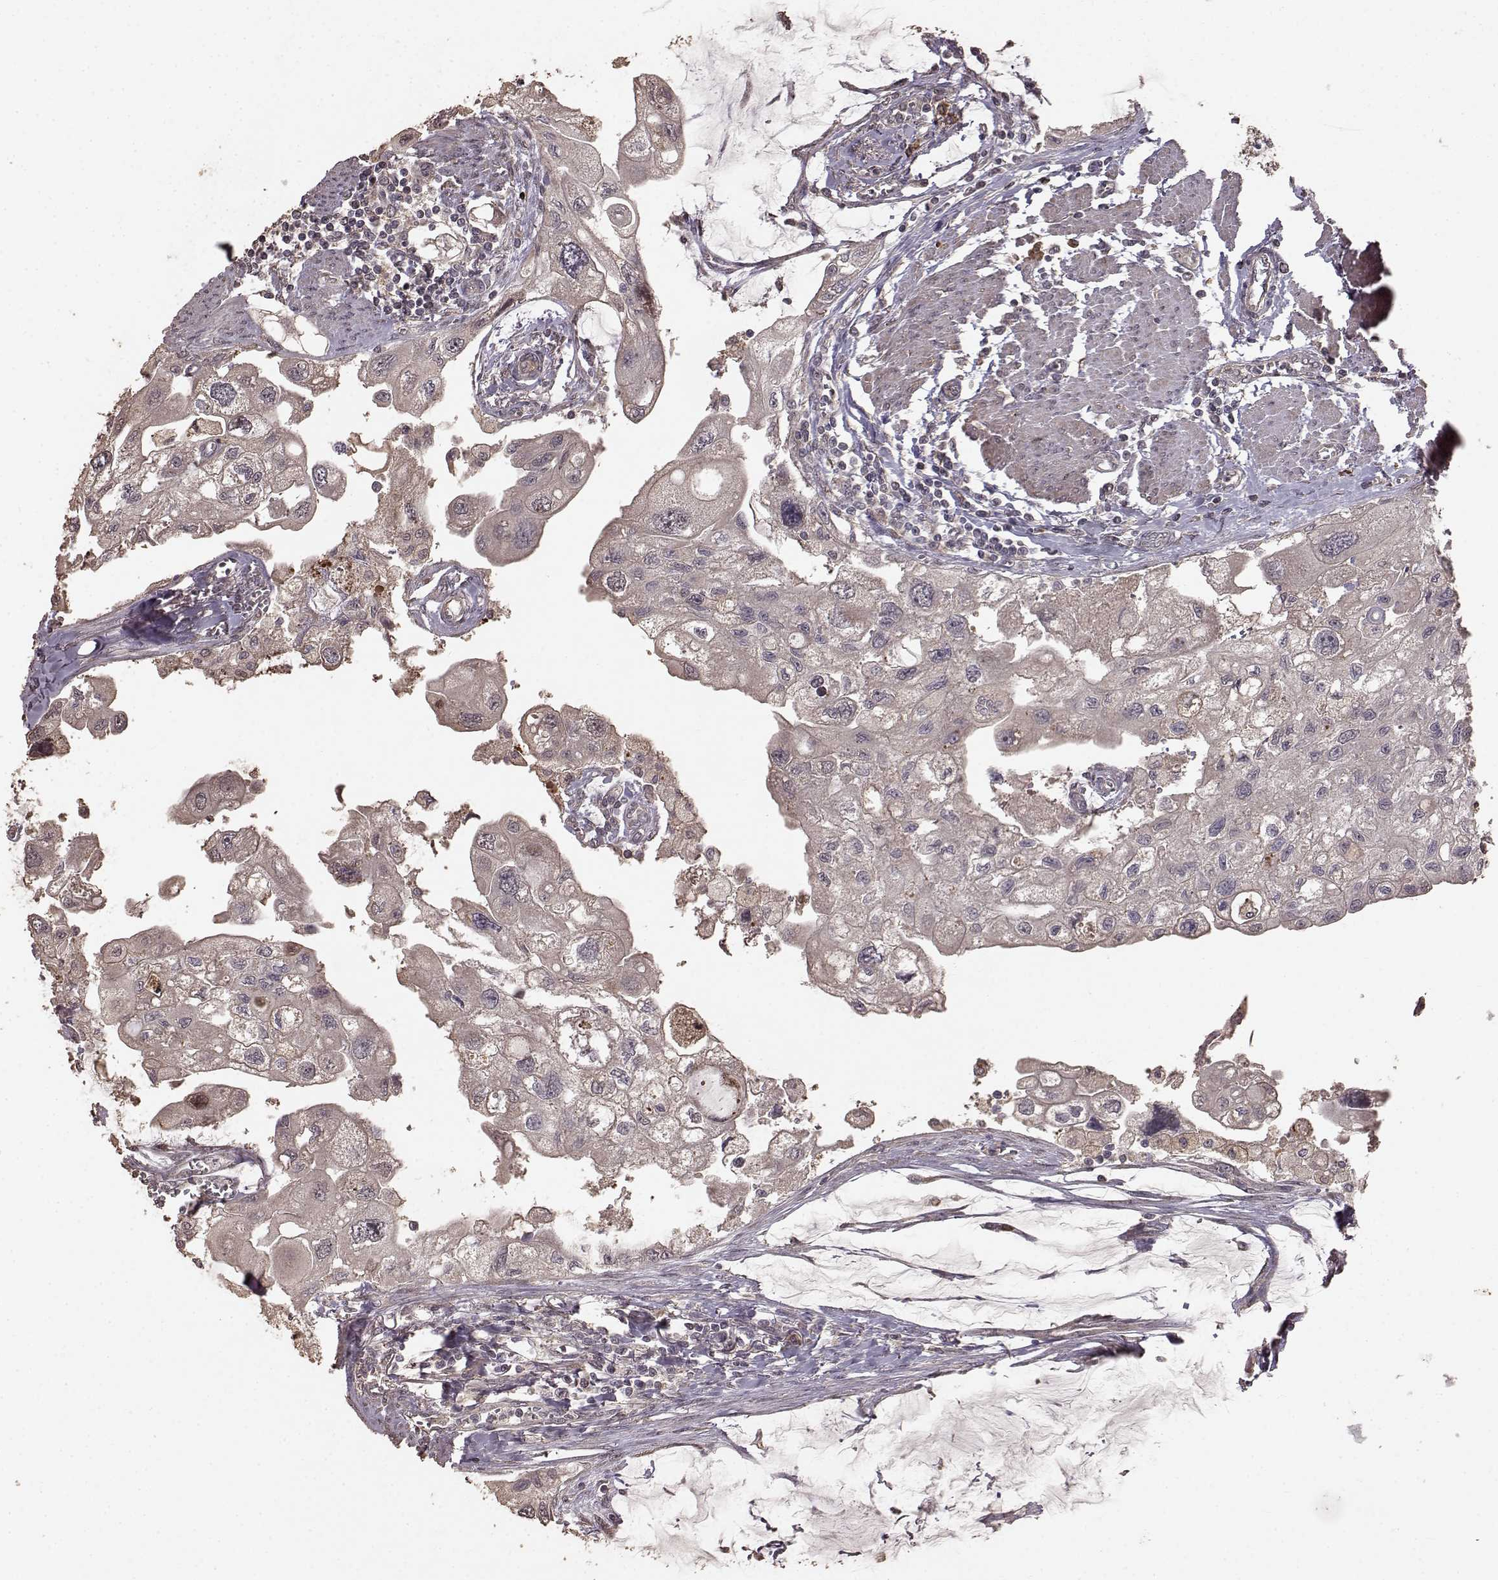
{"staining": {"intensity": "moderate", "quantity": "25%-75%", "location": "cytoplasmic/membranous"}, "tissue": "urothelial cancer", "cell_type": "Tumor cells", "image_type": "cancer", "snomed": [{"axis": "morphology", "description": "Urothelial carcinoma, High grade"}, {"axis": "topography", "description": "Urinary bladder"}], "caption": "Approximately 25%-75% of tumor cells in human high-grade urothelial carcinoma demonstrate moderate cytoplasmic/membranous protein positivity as visualized by brown immunohistochemical staining.", "gene": "USP15", "patient": {"sex": "male", "age": 59}}